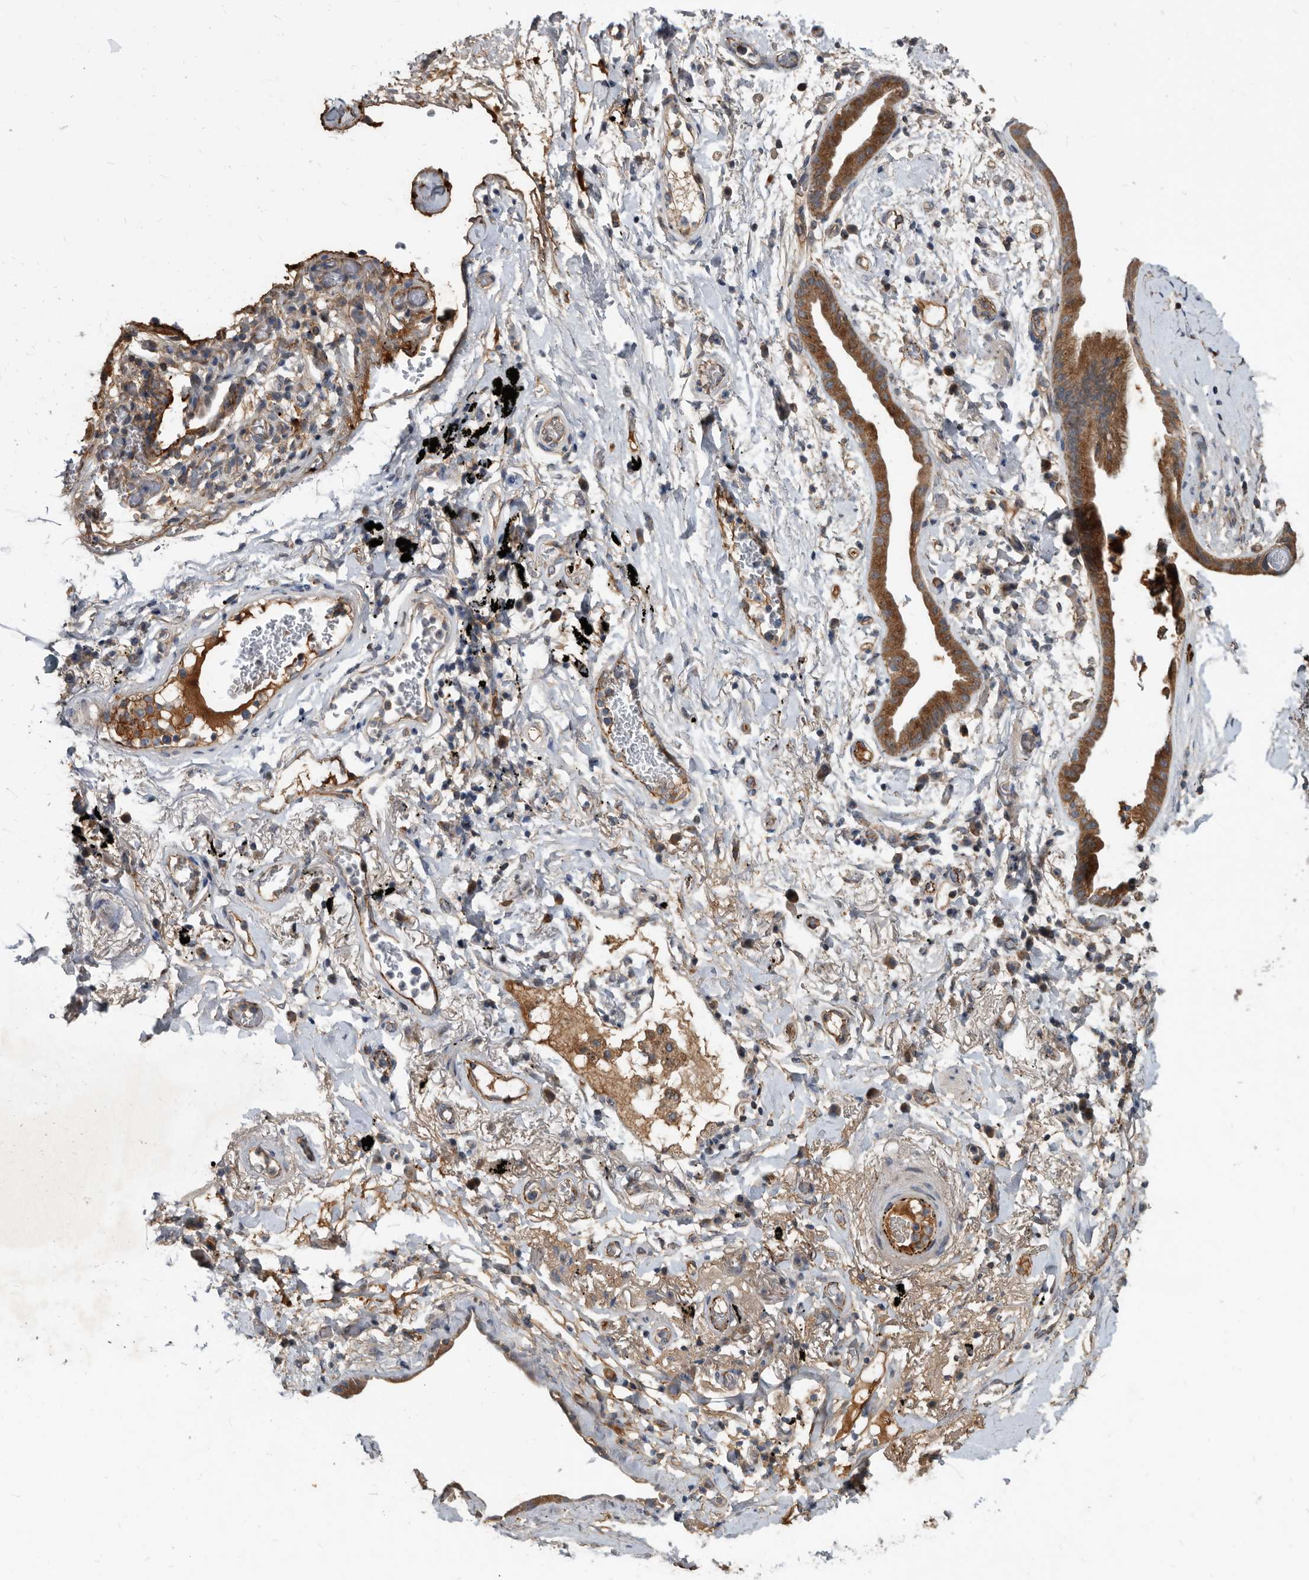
{"staining": {"intensity": "moderate", "quantity": ">75%", "location": "cytoplasmic/membranous"}, "tissue": "lung cancer", "cell_type": "Tumor cells", "image_type": "cancer", "snomed": [{"axis": "morphology", "description": "Adenocarcinoma, NOS"}, {"axis": "topography", "description": "Lung"}], "caption": "Human adenocarcinoma (lung) stained with a brown dye exhibits moderate cytoplasmic/membranous positive positivity in approximately >75% of tumor cells.", "gene": "PI15", "patient": {"sex": "female", "age": 70}}